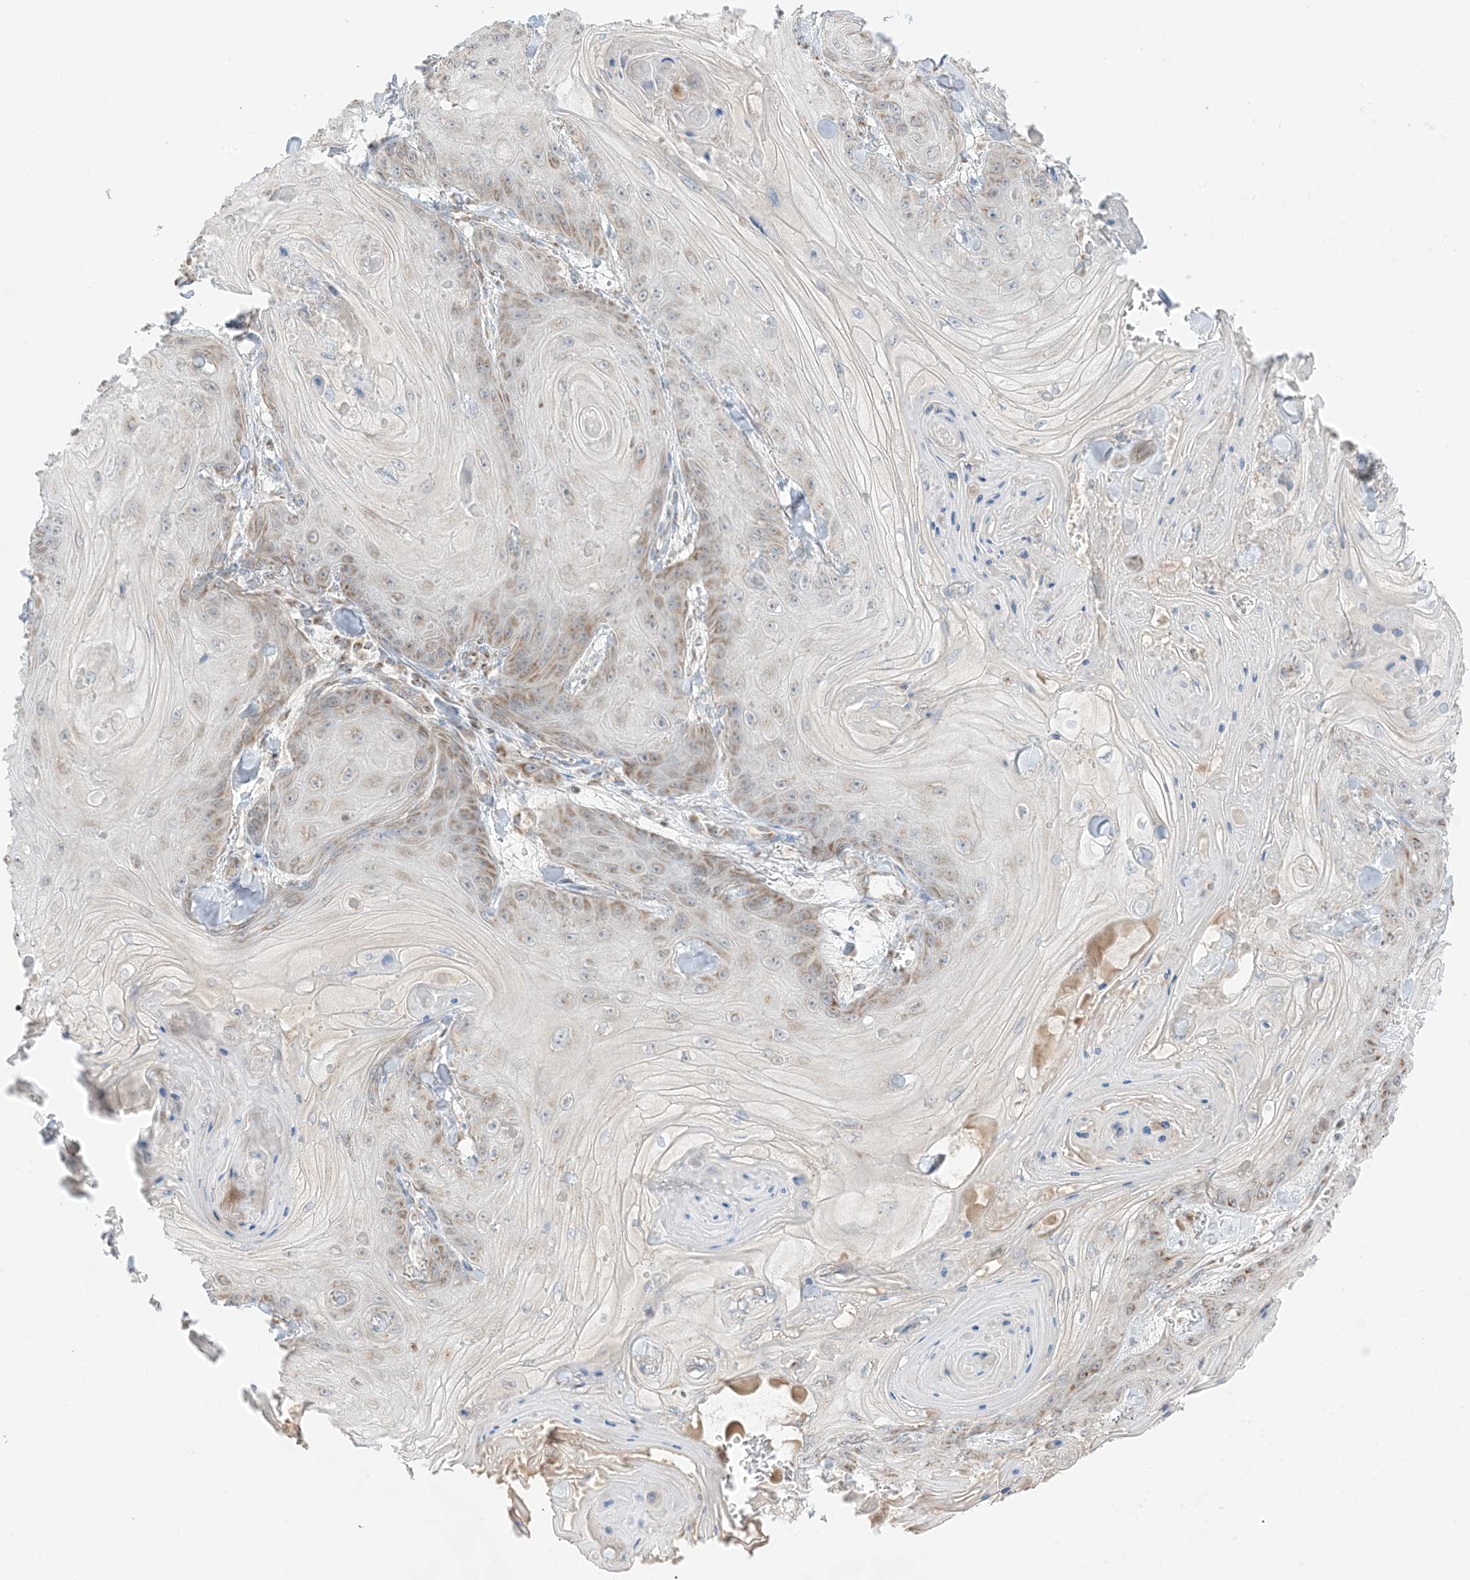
{"staining": {"intensity": "moderate", "quantity": "<25%", "location": "cytoplasmic/membranous"}, "tissue": "skin cancer", "cell_type": "Tumor cells", "image_type": "cancer", "snomed": [{"axis": "morphology", "description": "Squamous cell carcinoma, NOS"}, {"axis": "topography", "description": "Skin"}], "caption": "The photomicrograph demonstrates immunohistochemical staining of skin cancer (squamous cell carcinoma). There is moderate cytoplasmic/membranous expression is seen in about <25% of tumor cells.", "gene": "SLC25A12", "patient": {"sex": "male", "age": 74}}